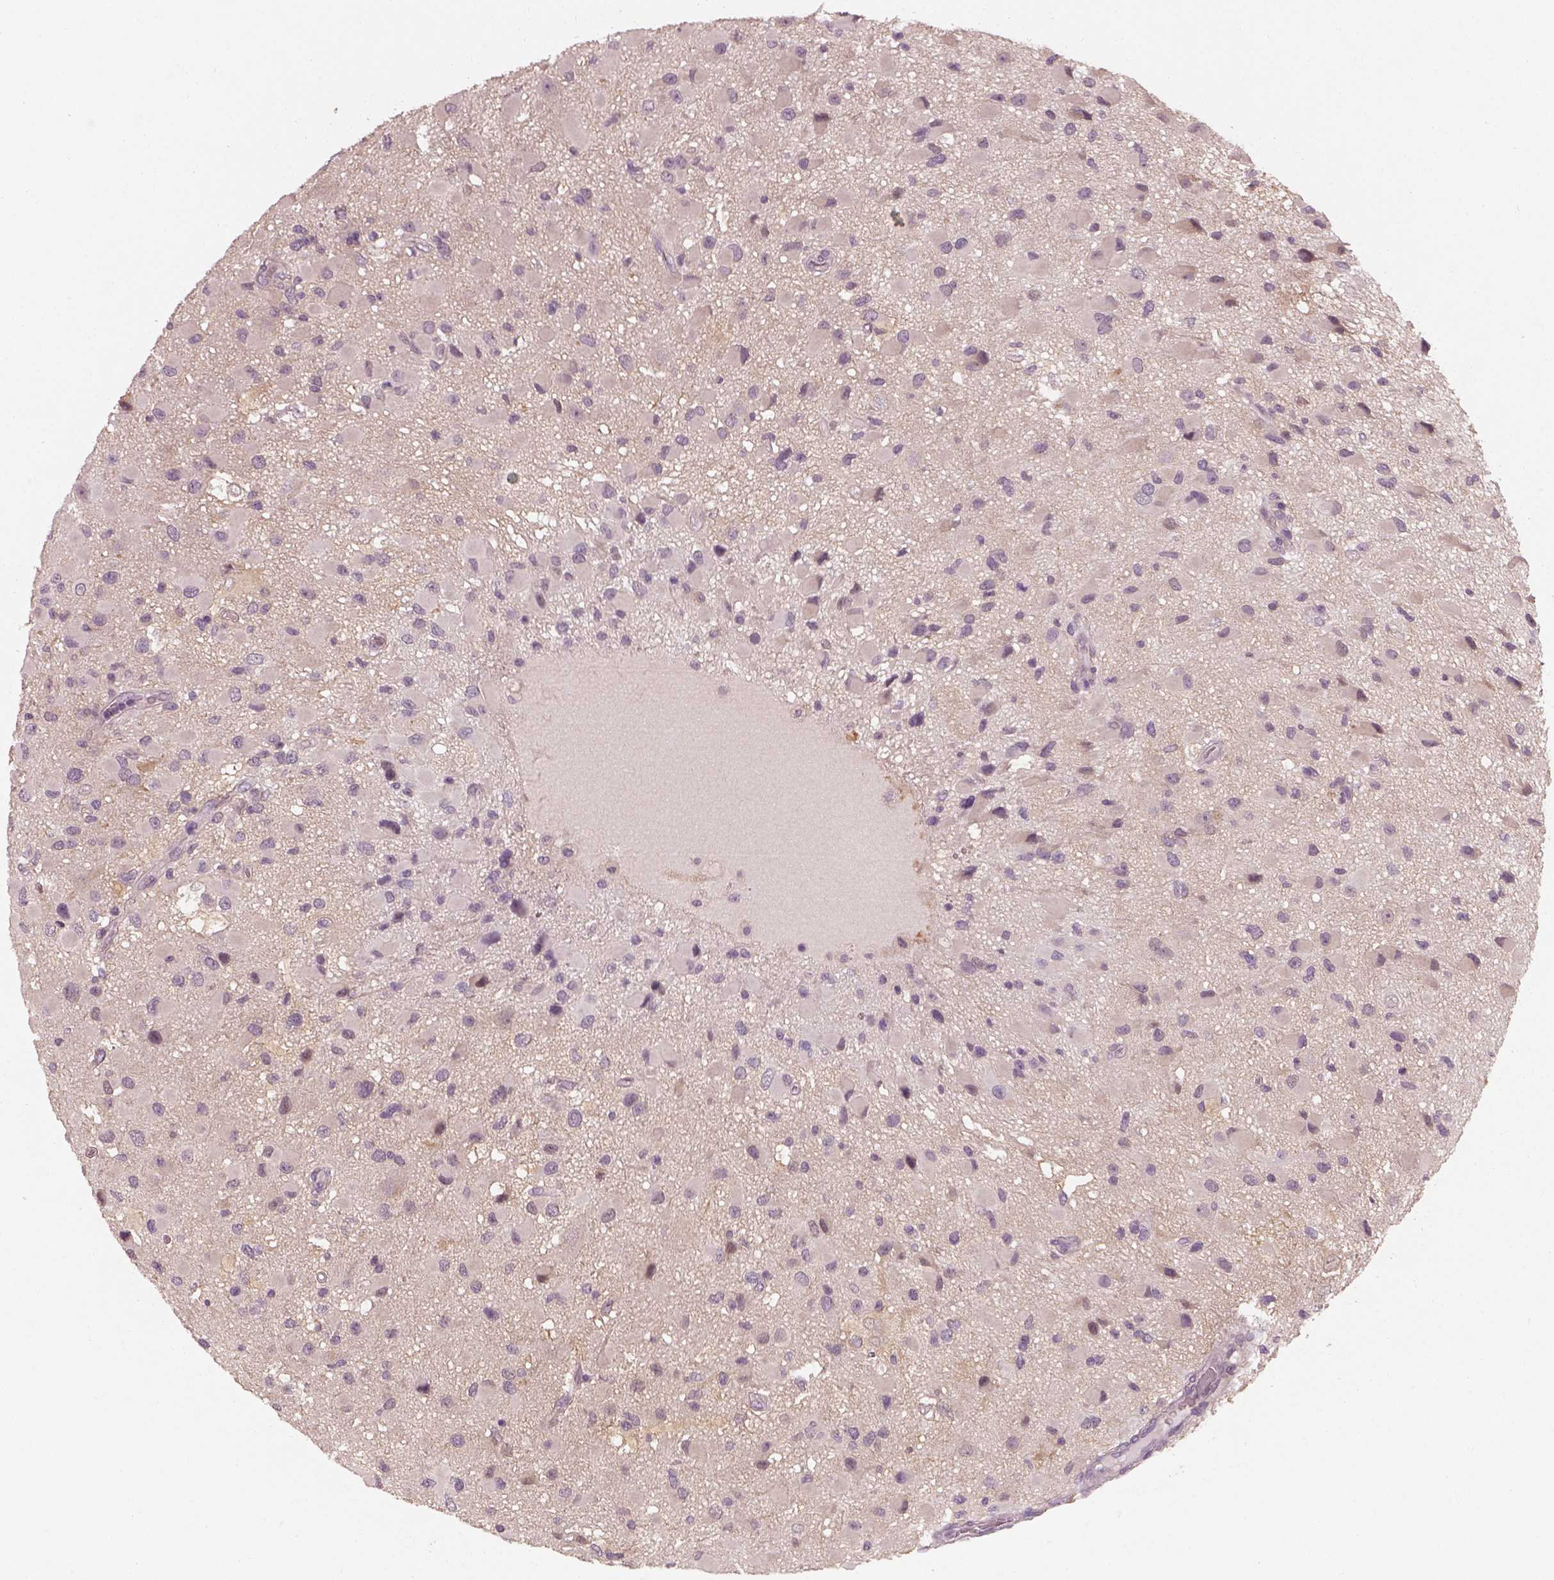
{"staining": {"intensity": "negative", "quantity": "none", "location": "none"}, "tissue": "glioma", "cell_type": "Tumor cells", "image_type": "cancer", "snomed": [{"axis": "morphology", "description": "Glioma, malignant, Low grade"}, {"axis": "topography", "description": "Brain"}], "caption": "Immunohistochemical staining of malignant glioma (low-grade) demonstrates no significant staining in tumor cells.", "gene": "GDNF", "patient": {"sex": "female", "age": 32}}